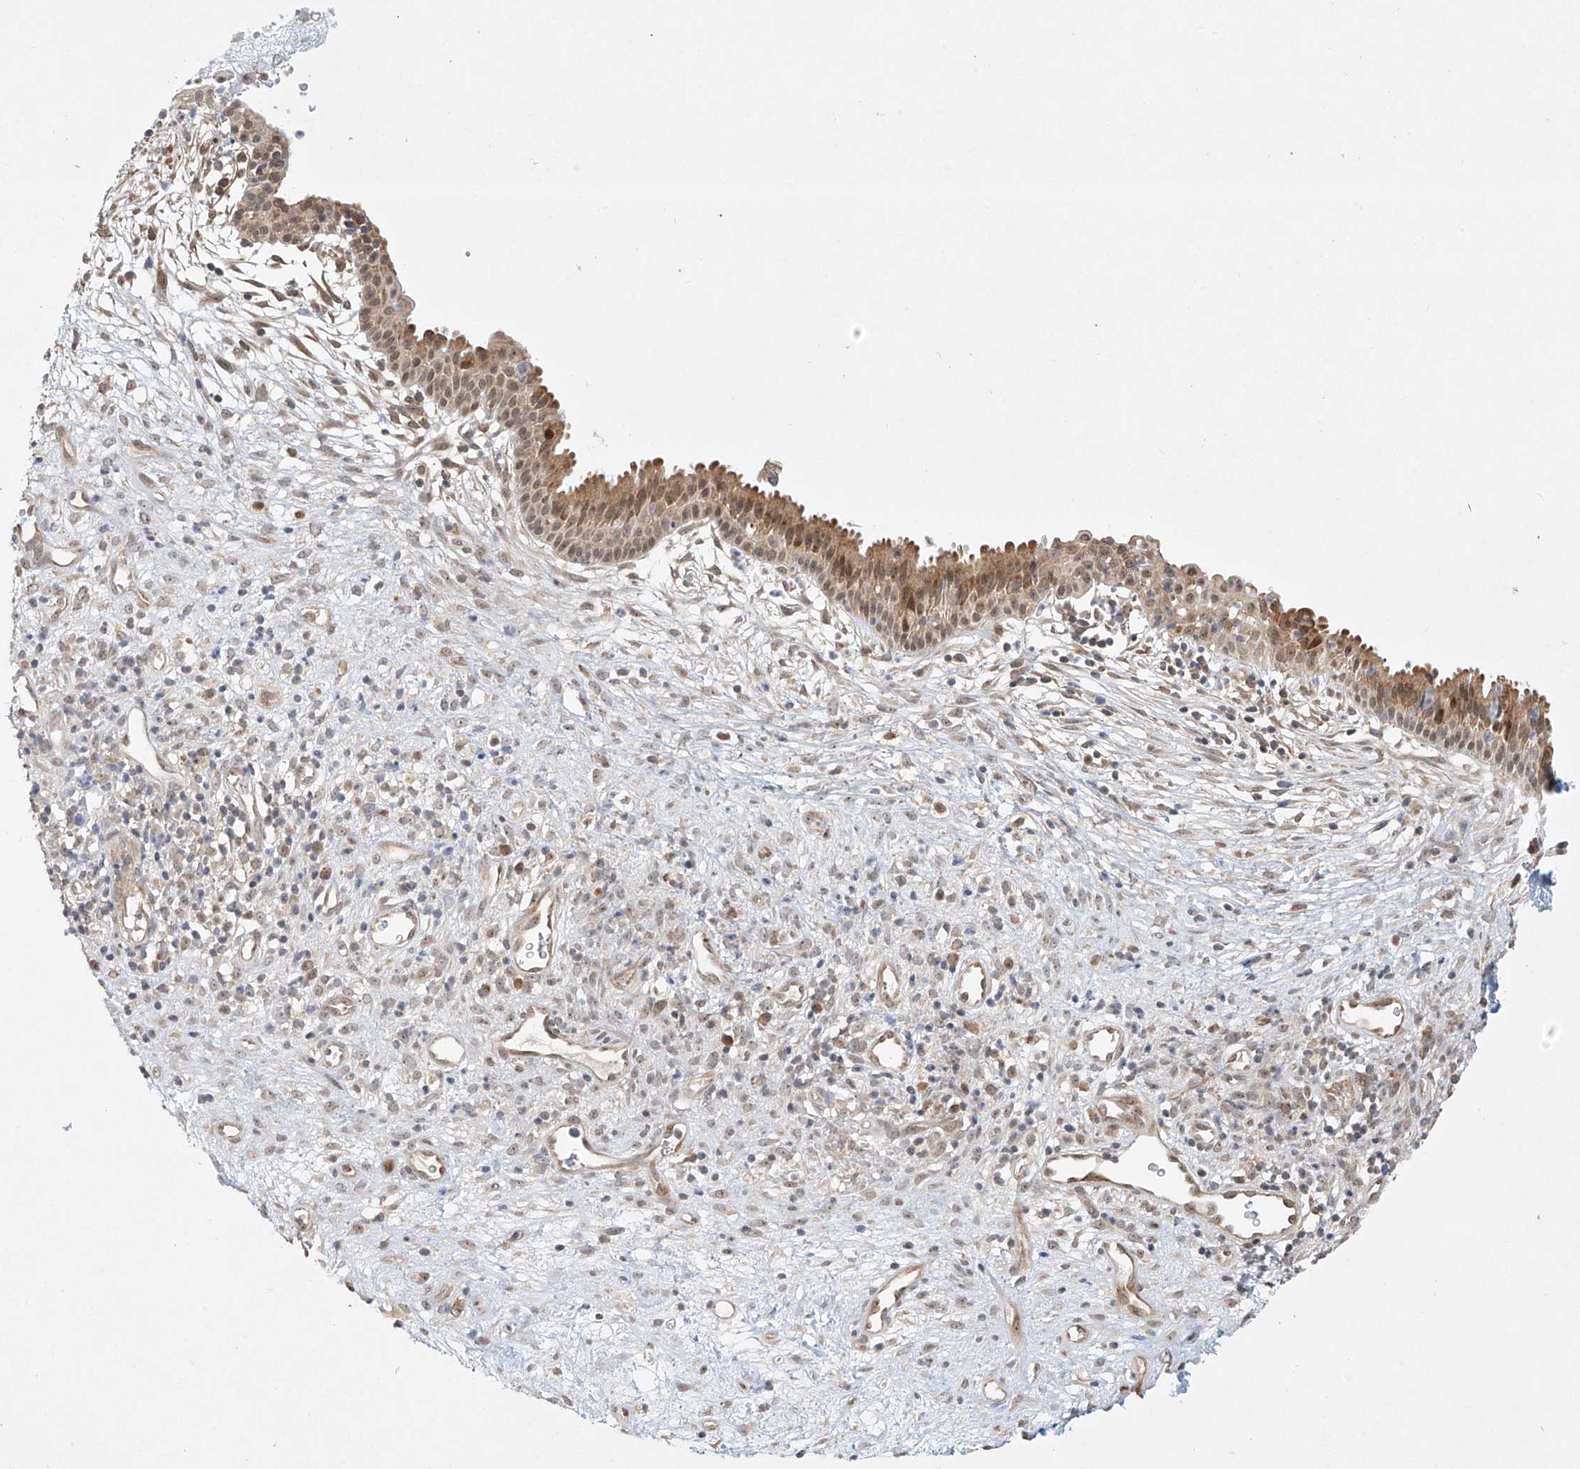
{"staining": {"intensity": "moderate", "quantity": ">75%", "location": "cytoplasmic/membranous,nuclear"}, "tissue": "nasopharynx", "cell_type": "Respiratory epithelial cells", "image_type": "normal", "snomed": [{"axis": "morphology", "description": "Normal tissue, NOS"}, {"axis": "topography", "description": "Nasopharynx"}], "caption": "Immunohistochemistry (IHC) of unremarkable nasopharynx reveals medium levels of moderate cytoplasmic/membranous,nuclear expression in about >75% of respiratory epithelial cells.", "gene": "TASP1", "patient": {"sex": "male", "age": 22}}